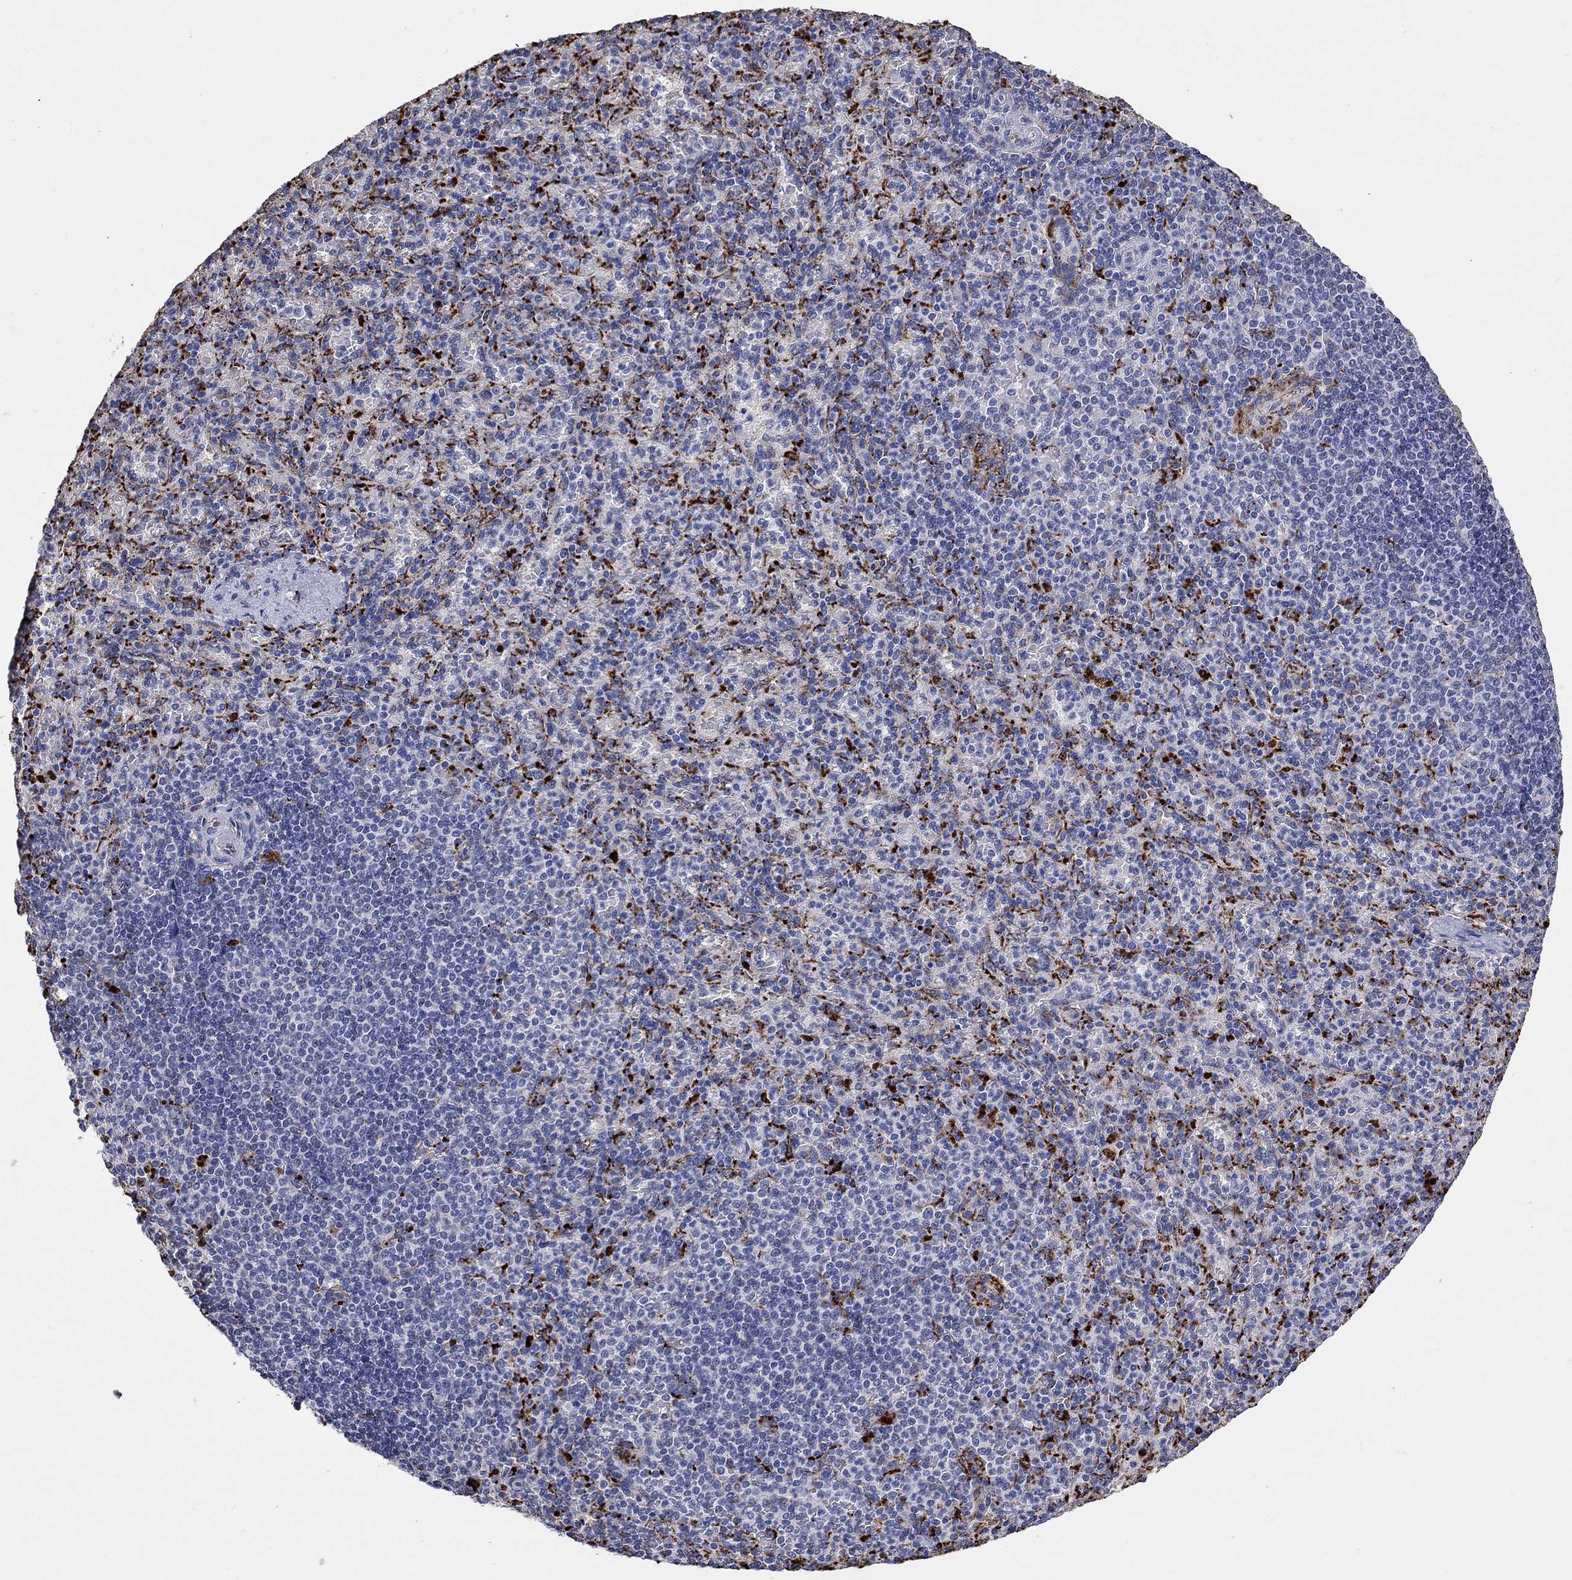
{"staining": {"intensity": "strong", "quantity": "<25%", "location": "cytoplasmic/membranous"}, "tissue": "spleen", "cell_type": "Cells in red pulp", "image_type": "normal", "snomed": [{"axis": "morphology", "description": "Normal tissue, NOS"}, {"axis": "topography", "description": "Spleen"}], "caption": "Immunohistochemistry (DAB) staining of benign spleen exhibits strong cytoplasmic/membranous protein staining in about <25% of cells in red pulp.", "gene": "CTSB", "patient": {"sex": "female", "age": 74}}